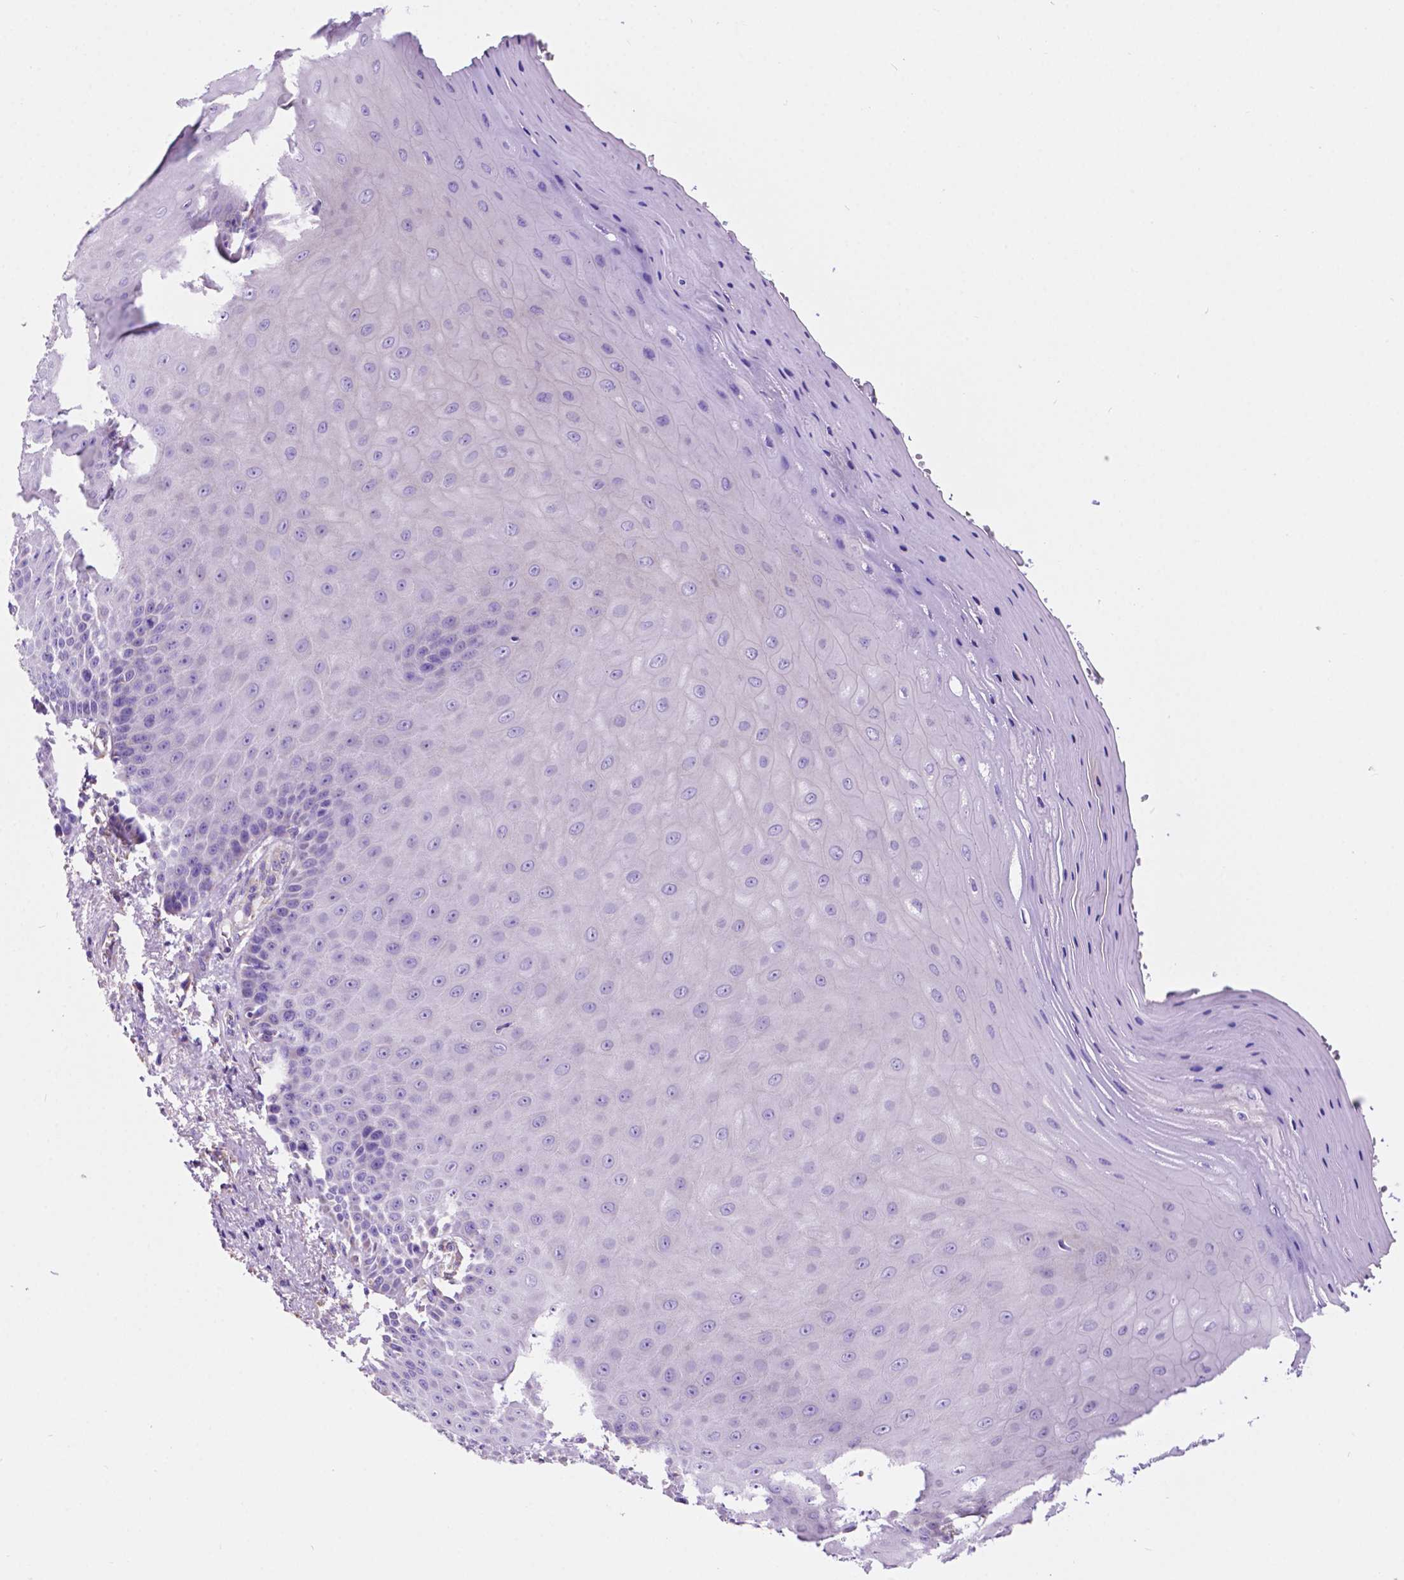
{"staining": {"intensity": "negative", "quantity": "none", "location": "none"}, "tissue": "vagina", "cell_type": "Squamous epithelial cells", "image_type": "normal", "snomed": [{"axis": "morphology", "description": "Normal tissue, NOS"}, {"axis": "topography", "description": "Vagina"}], "caption": "Immunohistochemistry (IHC) of normal human vagina displays no staining in squamous epithelial cells. The staining is performed using DAB brown chromogen with nuclei counter-stained in using hematoxylin.", "gene": "TRPV5", "patient": {"sex": "female", "age": 83}}